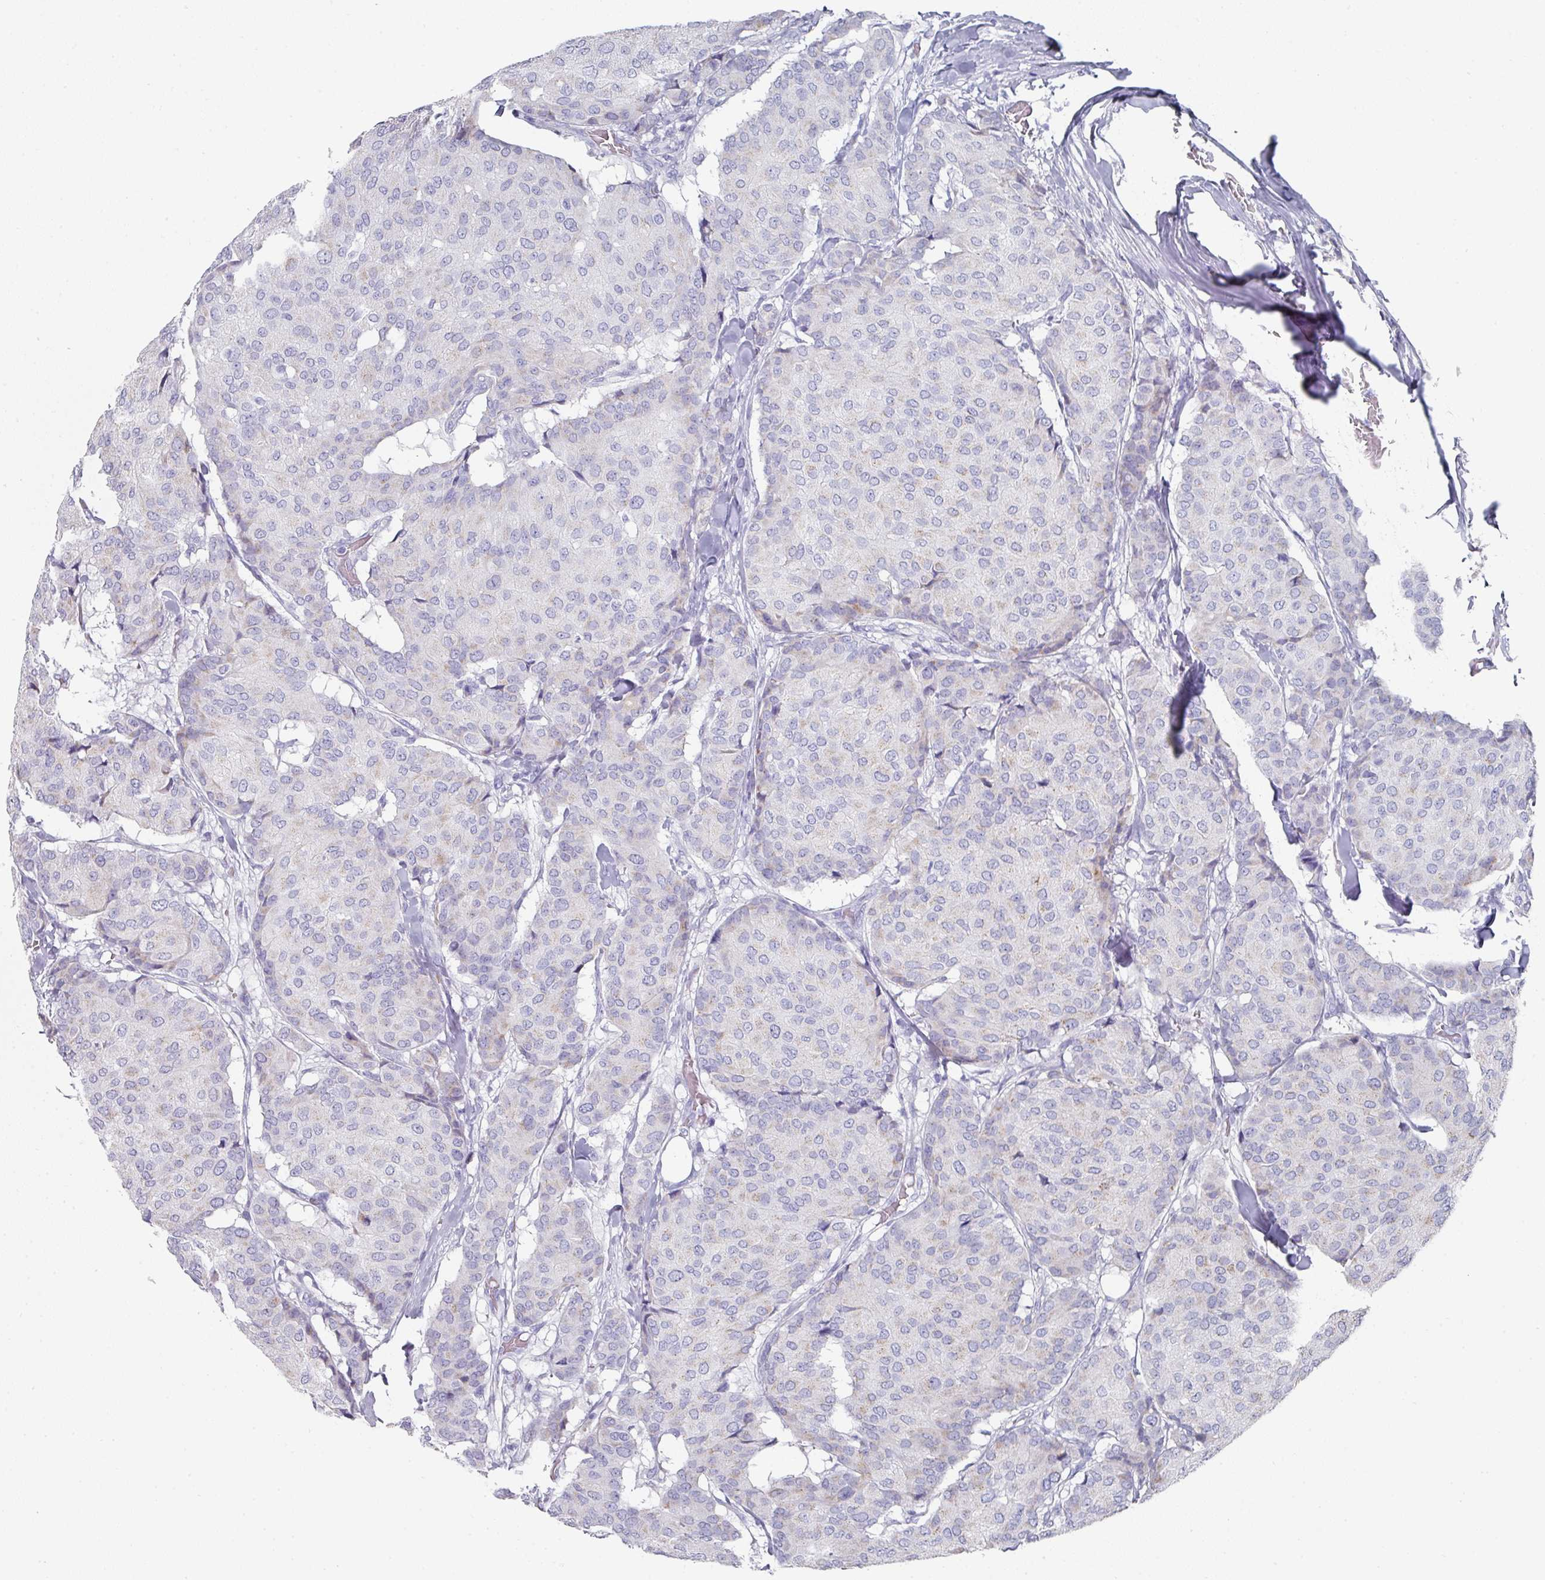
{"staining": {"intensity": "weak", "quantity": "<25%", "location": "cytoplasmic/membranous"}, "tissue": "breast cancer", "cell_type": "Tumor cells", "image_type": "cancer", "snomed": [{"axis": "morphology", "description": "Duct carcinoma"}, {"axis": "topography", "description": "Breast"}], "caption": "High magnification brightfield microscopy of breast infiltrating ductal carcinoma stained with DAB (brown) and counterstained with hematoxylin (blue): tumor cells show no significant positivity.", "gene": "SETBP1", "patient": {"sex": "female", "age": 75}}